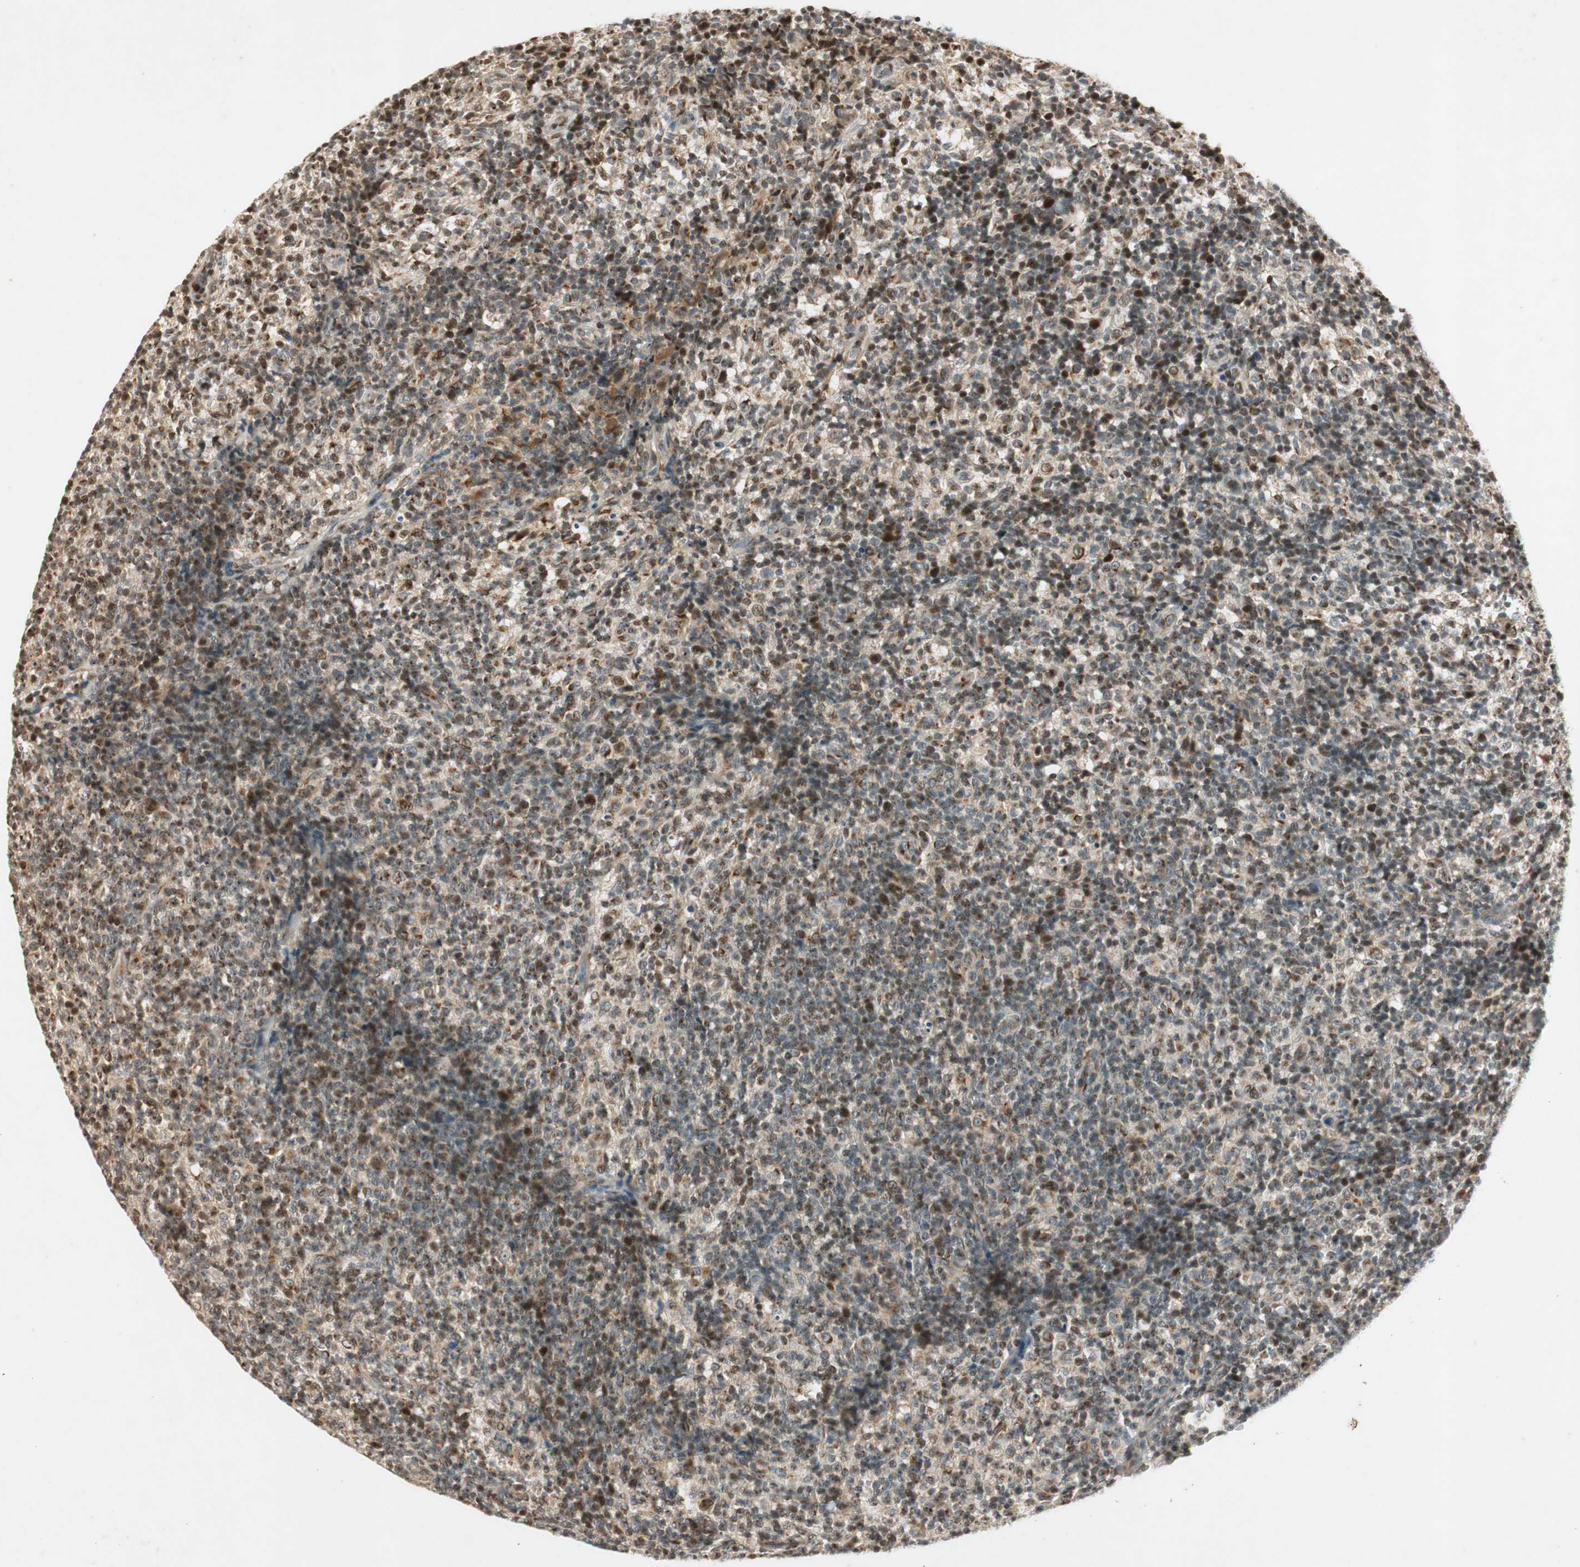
{"staining": {"intensity": "moderate", "quantity": "<25%", "location": "cytoplasmic/membranous"}, "tissue": "lymph node", "cell_type": "Germinal center cells", "image_type": "normal", "snomed": [{"axis": "morphology", "description": "Normal tissue, NOS"}, {"axis": "morphology", "description": "Inflammation, NOS"}, {"axis": "topography", "description": "Lymph node"}], "caption": "IHC (DAB) staining of benign human lymph node displays moderate cytoplasmic/membranous protein expression in approximately <25% of germinal center cells.", "gene": "NEO1", "patient": {"sex": "male", "age": 55}}